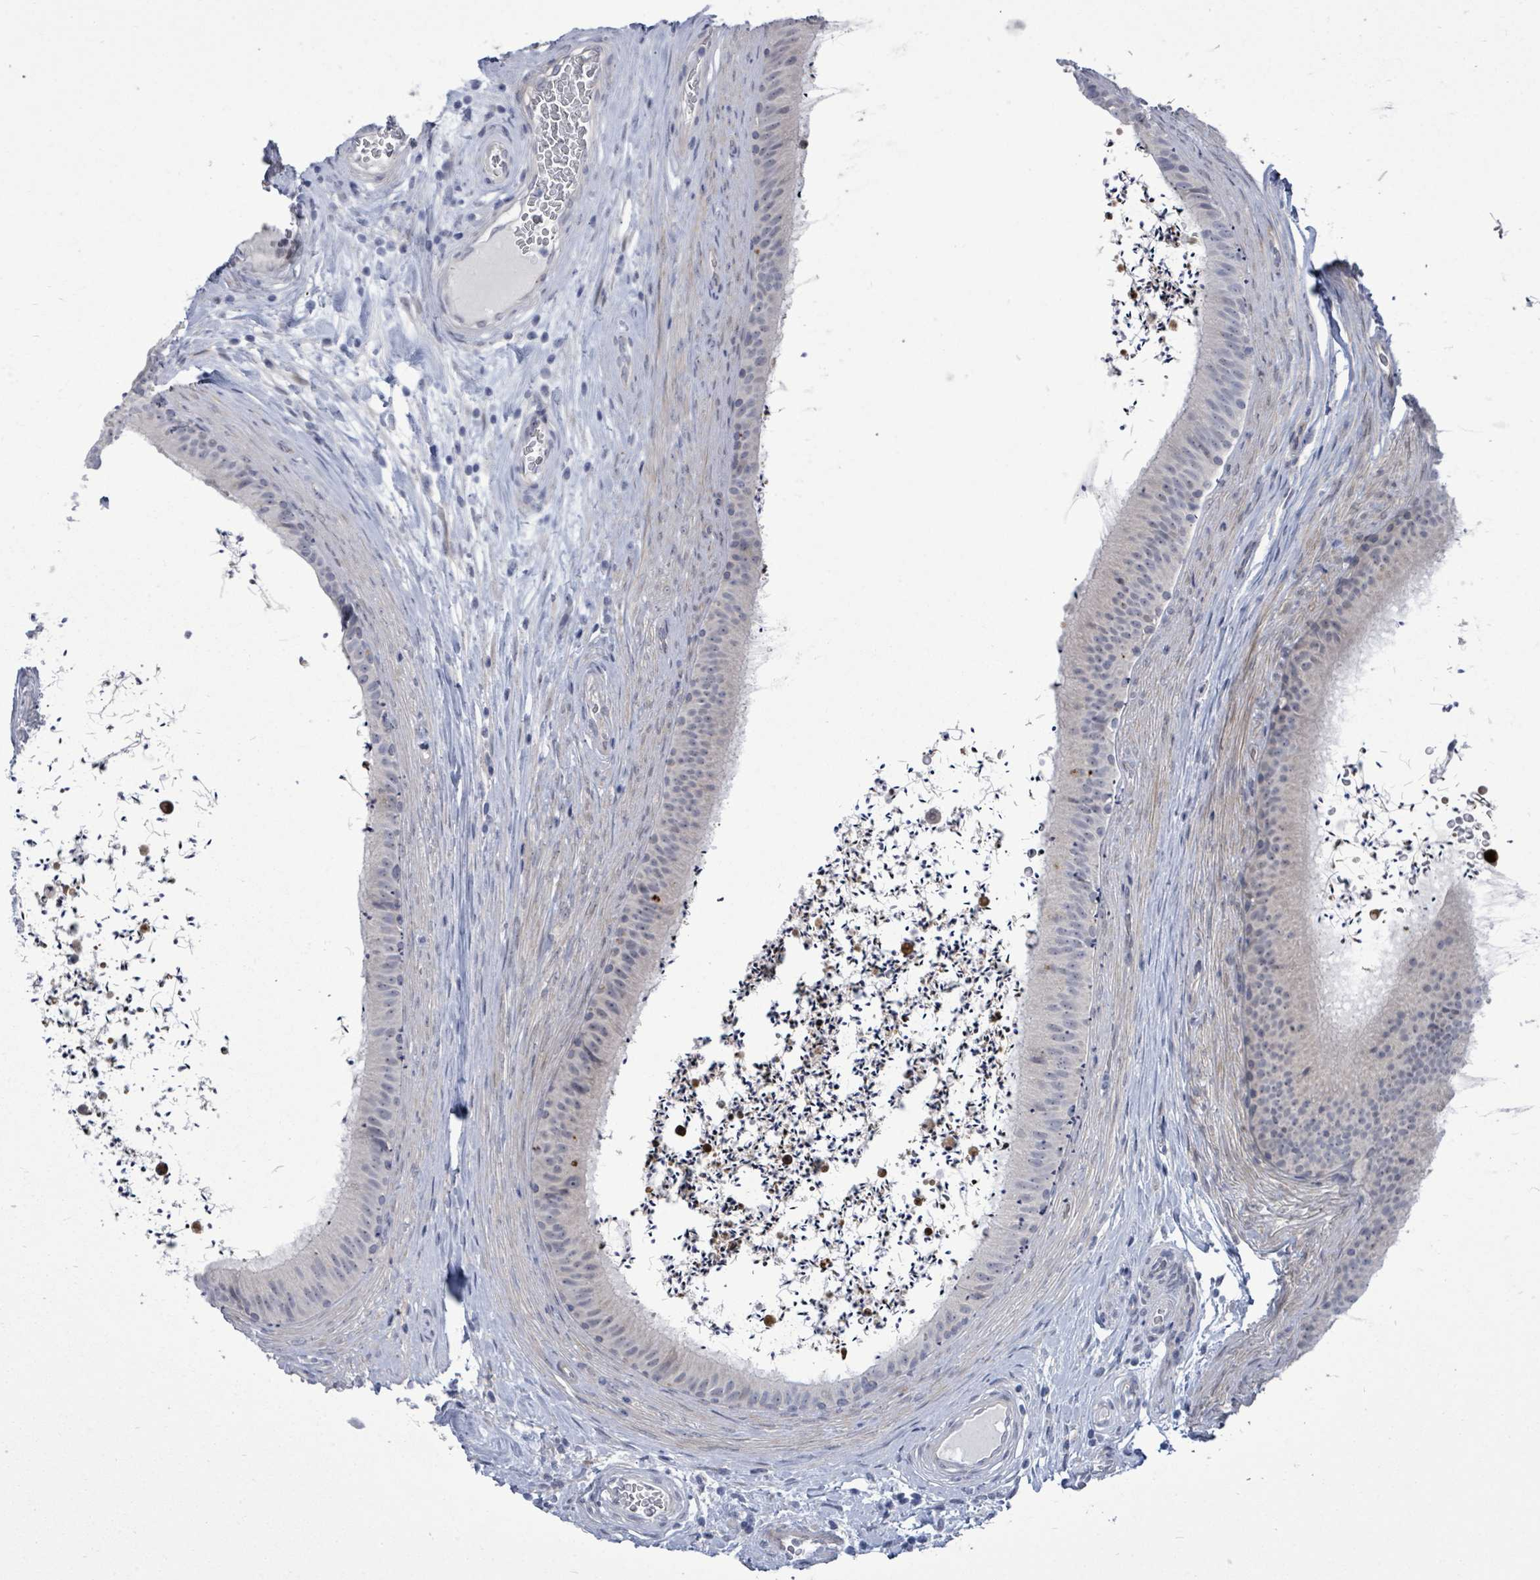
{"staining": {"intensity": "negative", "quantity": "none", "location": "none"}, "tissue": "epididymis", "cell_type": "Glandular cells", "image_type": "normal", "snomed": [{"axis": "morphology", "description": "Normal tissue, NOS"}, {"axis": "topography", "description": "Testis"}, {"axis": "topography", "description": "Epididymis"}], "caption": "Immunohistochemistry of normal human epididymis shows no staining in glandular cells. (DAB immunohistochemistry with hematoxylin counter stain).", "gene": "CT45A10", "patient": {"sex": "male", "age": 41}}